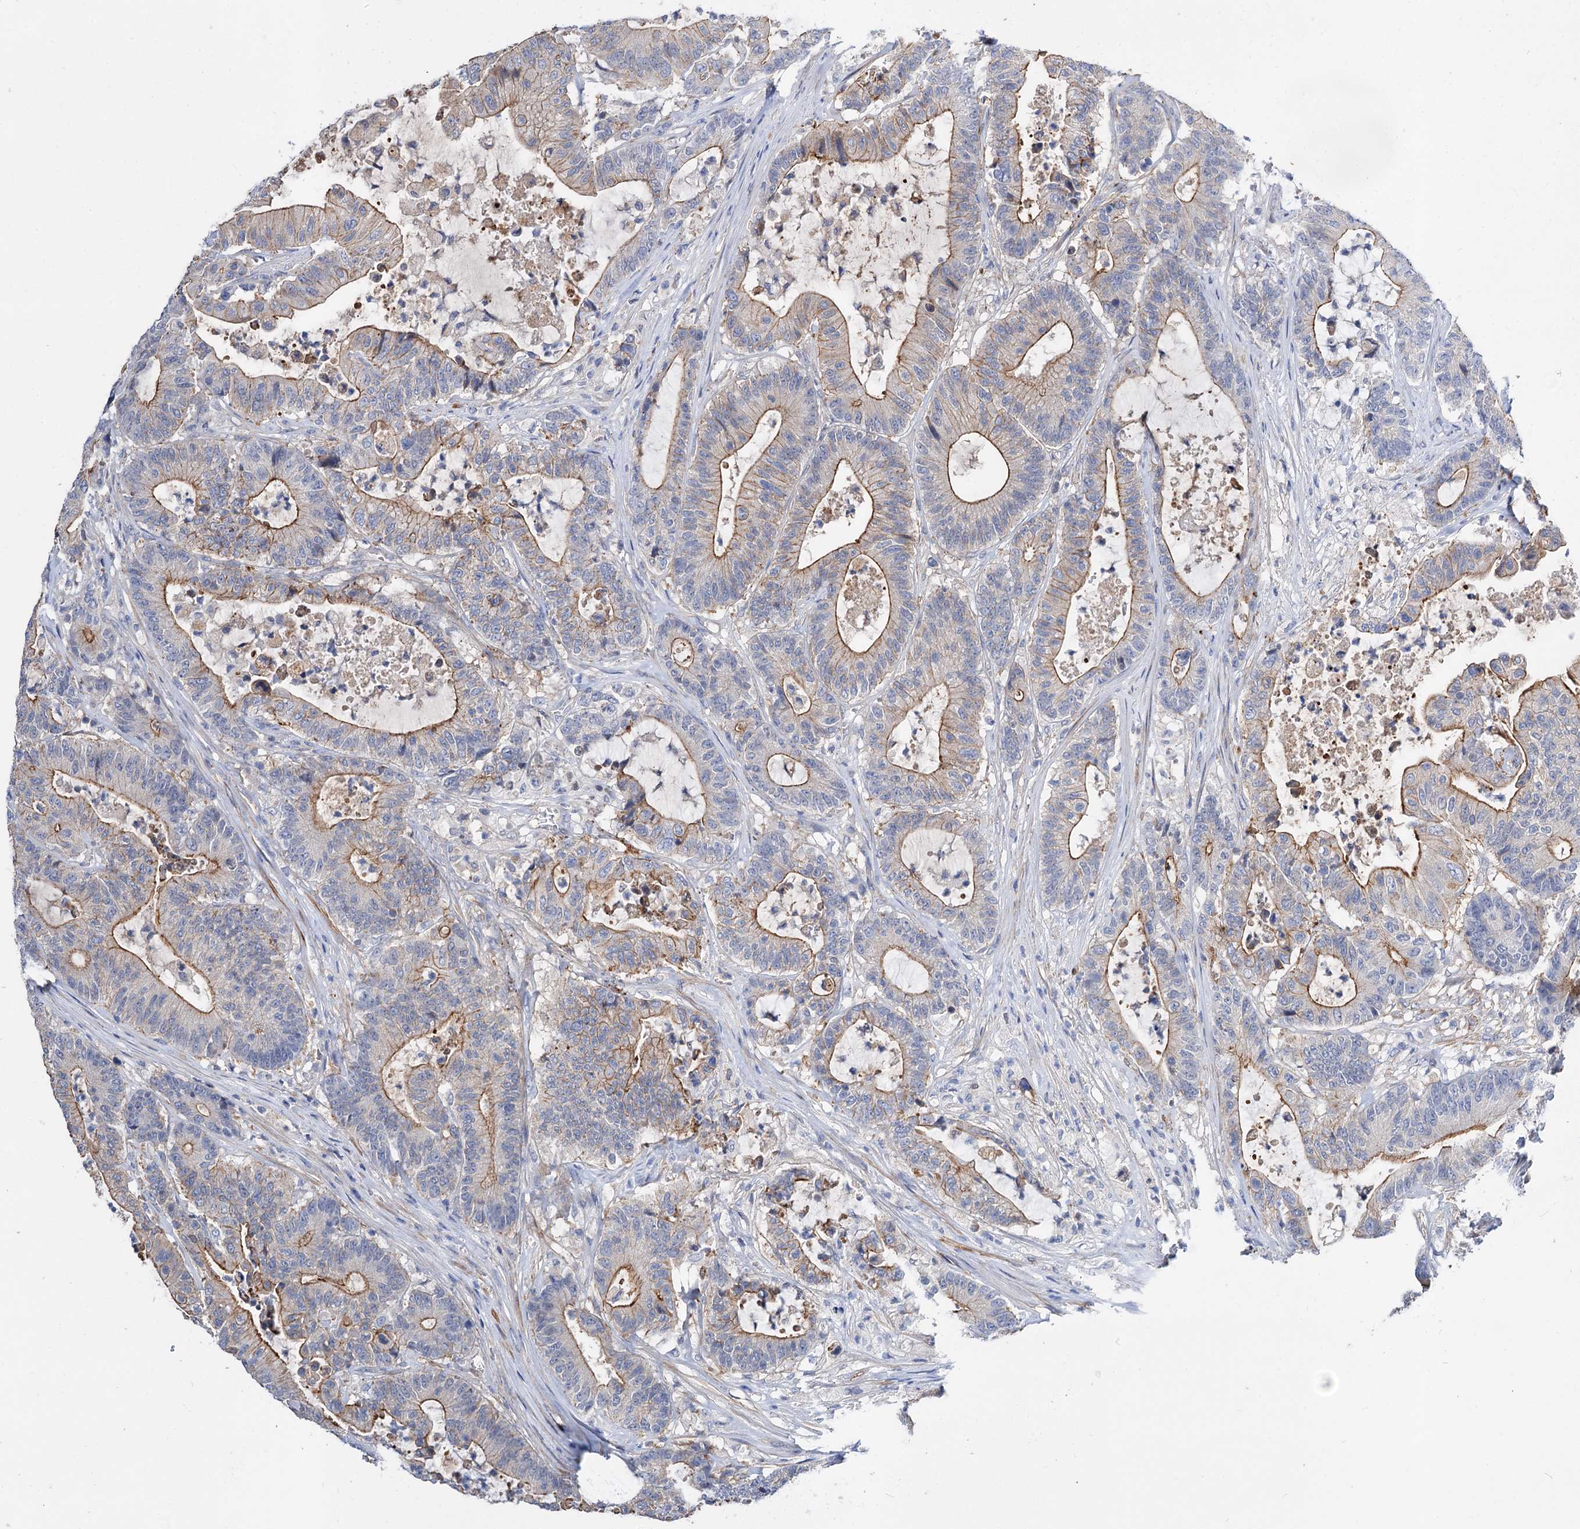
{"staining": {"intensity": "moderate", "quantity": "25%-75%", "location": "cytoplasmic/membranous"}, "tissue": "colorectal cancer", "cell_type": "Tumor cells", "image_type": "cancer", "snomed": [{"axis": "morphology", "description": "Adenocarcinoma, NOS"}, {"axis": "topography", "description": "Colon"}], "caption": "Colorectal cancer stained for a protein (brown) displays moderate cytoplasmic/membranous positive staining in approximately 25%-75% of tumor cells.", "gene": "NUDCD2", "patient": {"sex": "female", "age": 84}}